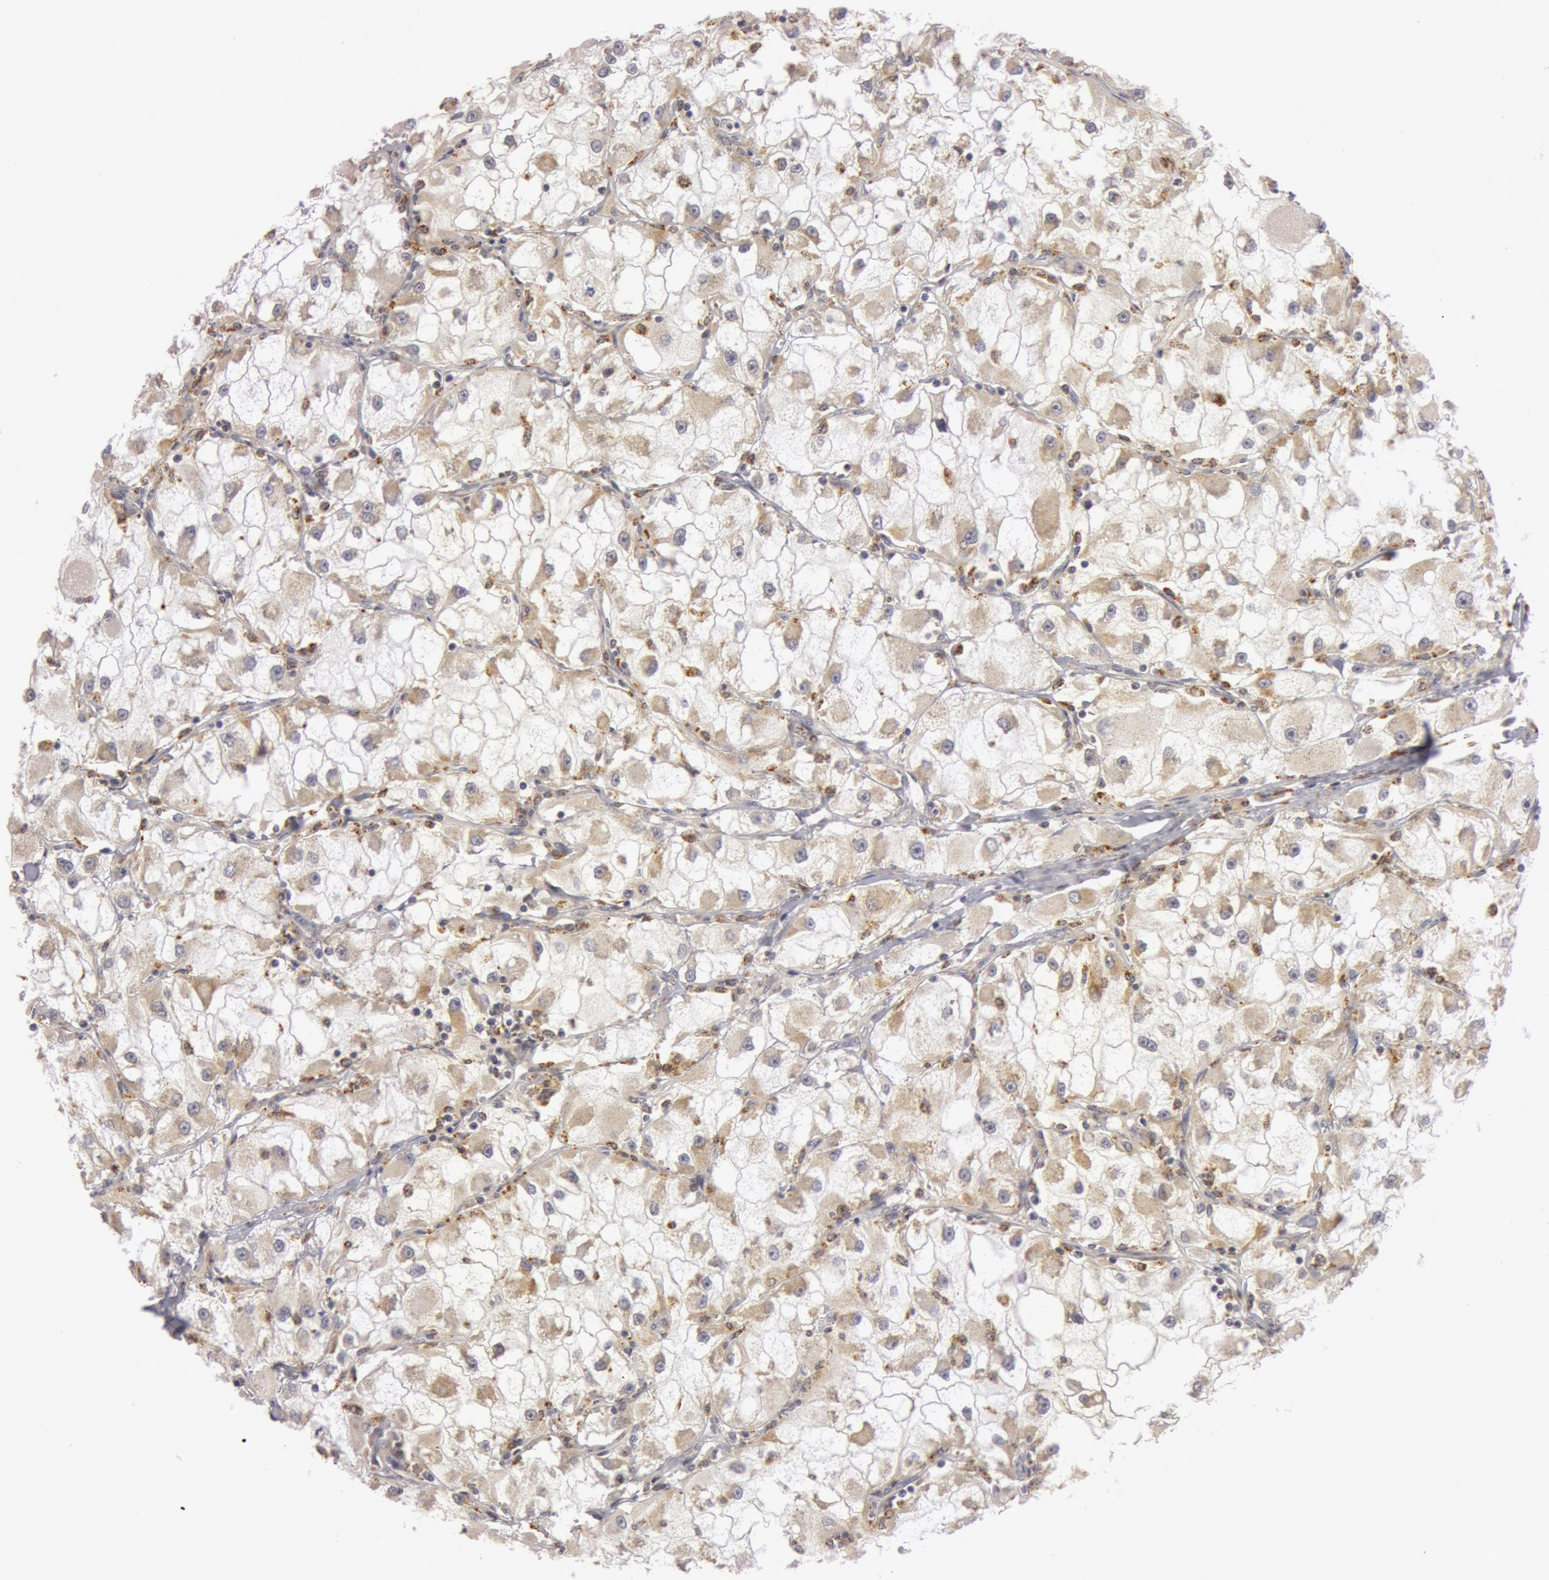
{"staining": {"intensity": "weak", "quantity": ">75%", "location": "cytoplasmic/membranous"}, "tissue": "renal cancer", "cell_type": "Tumor cells", "image_type": "cancer", "snomed": [{"axis": "morphology", "description": "Adenocarcinoma, NOS"}, {"axis": "topography", "description": "Kidney"}], "caption": "Immunohistochemistry (IHC) micrograph of renal cancer (adenocarcinoma) stained for a protein (brown), which reveals low levels of weak cytoplasmic/membranous expression in approximately >75% of tumor cells.", "gene": "C7", "patient": {"sex": "female", "age": 73}}